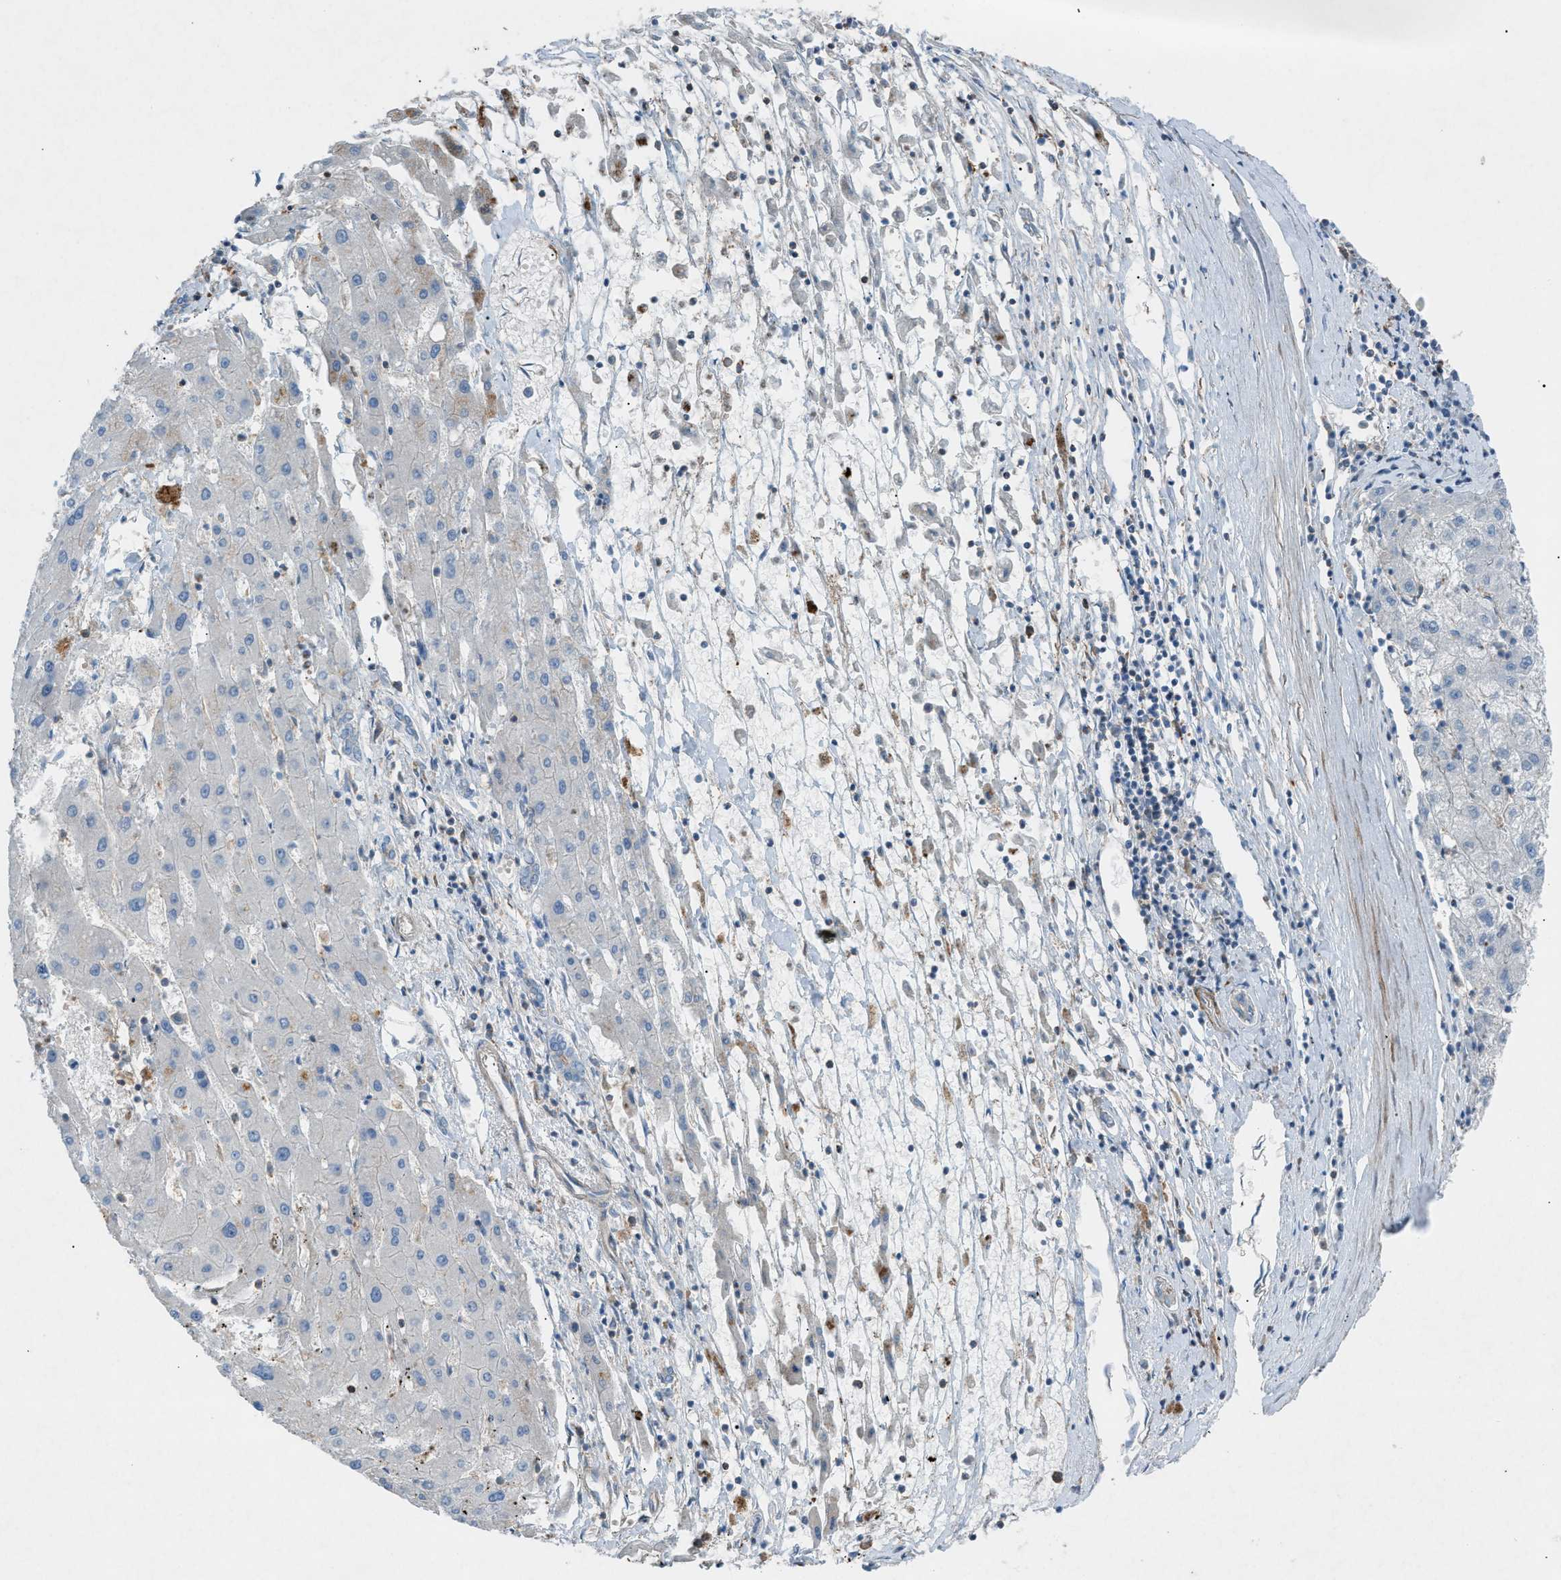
{"staining": {"intensity": "negative", "quantity": "none", "location": "none"}, "tissue": "liver cancer", "cell_type": "Tumor cells", "image_type": "cancer", "snomed": [{"axis": "morphology", "description": "Carcinoma, Hepatocellular, NOS"}, {"axis": "topography", "description": "Liver"}], "caption": "Immunohistochemistry (IHC) histopathology image of human liver cancer (hepatocellular carcinoma) stained for a protein (brown), which reveals no staining in tumor cells.", "gene": "NCK2", "patient": {"sex": "male", "age": 72}}